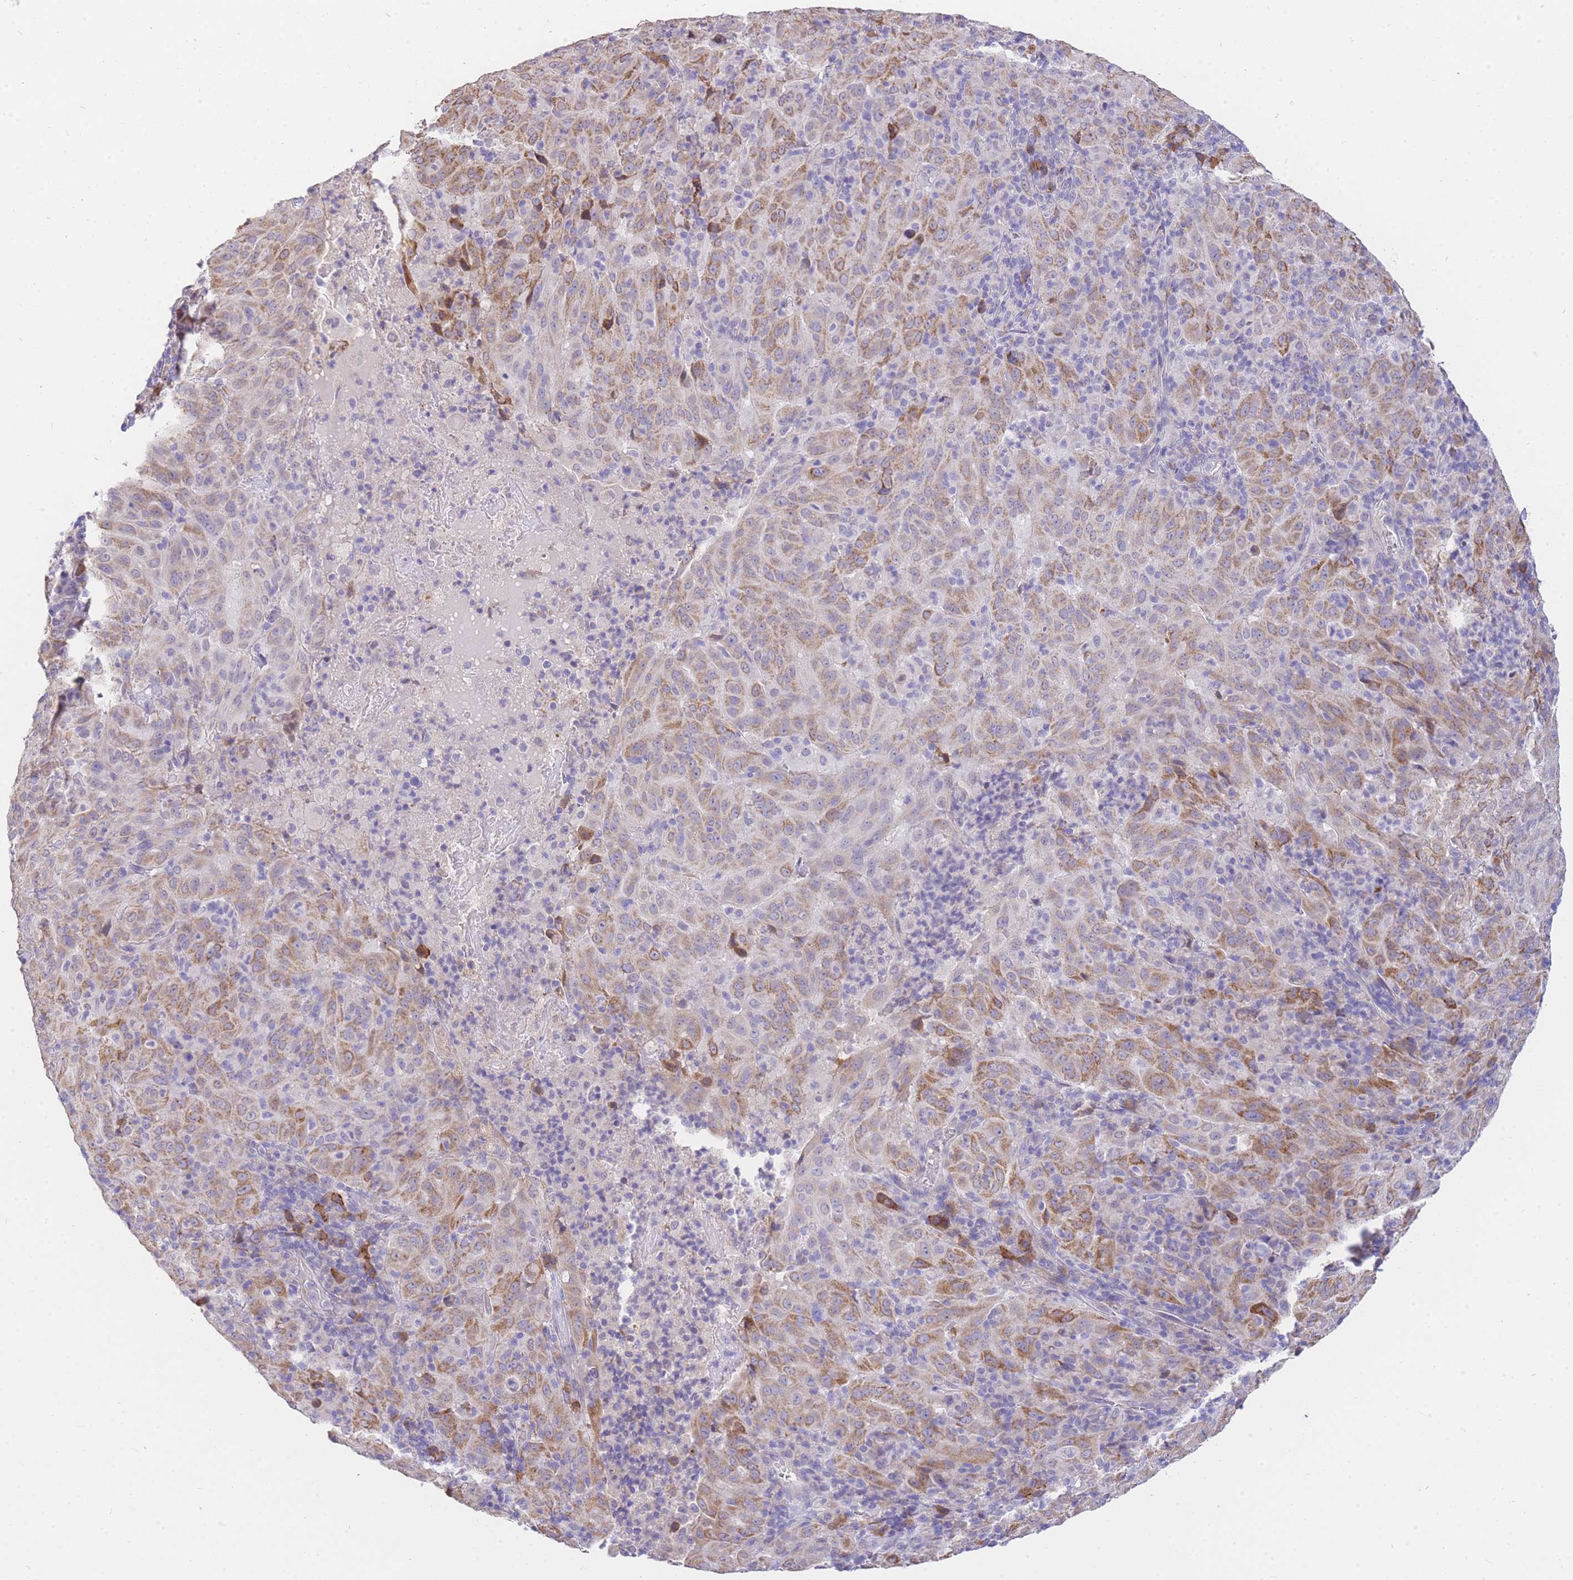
{"staining": {"intensity": "moderate", "quantity": "25%-75%", "location": "cytoplasmic/membranous"}, "tissue": "pancreatic cancer", "cell_type": "Tumor cells", "image_type": "cancer", "snomed": [{"axis": "morphology", "description": "Adenocarcinoma, NOS"}, {"axis": "topography", "description": "Pancreas"}], "caption": "DAB immunohistochemical staining of pancreatic adenocarcinoma shows moderate cytoplasmic/membranous protein expression in about 25%-75% of tumor cells.", "gene": "C2orf88", "patient": {"sex": "male", "age": 63}}